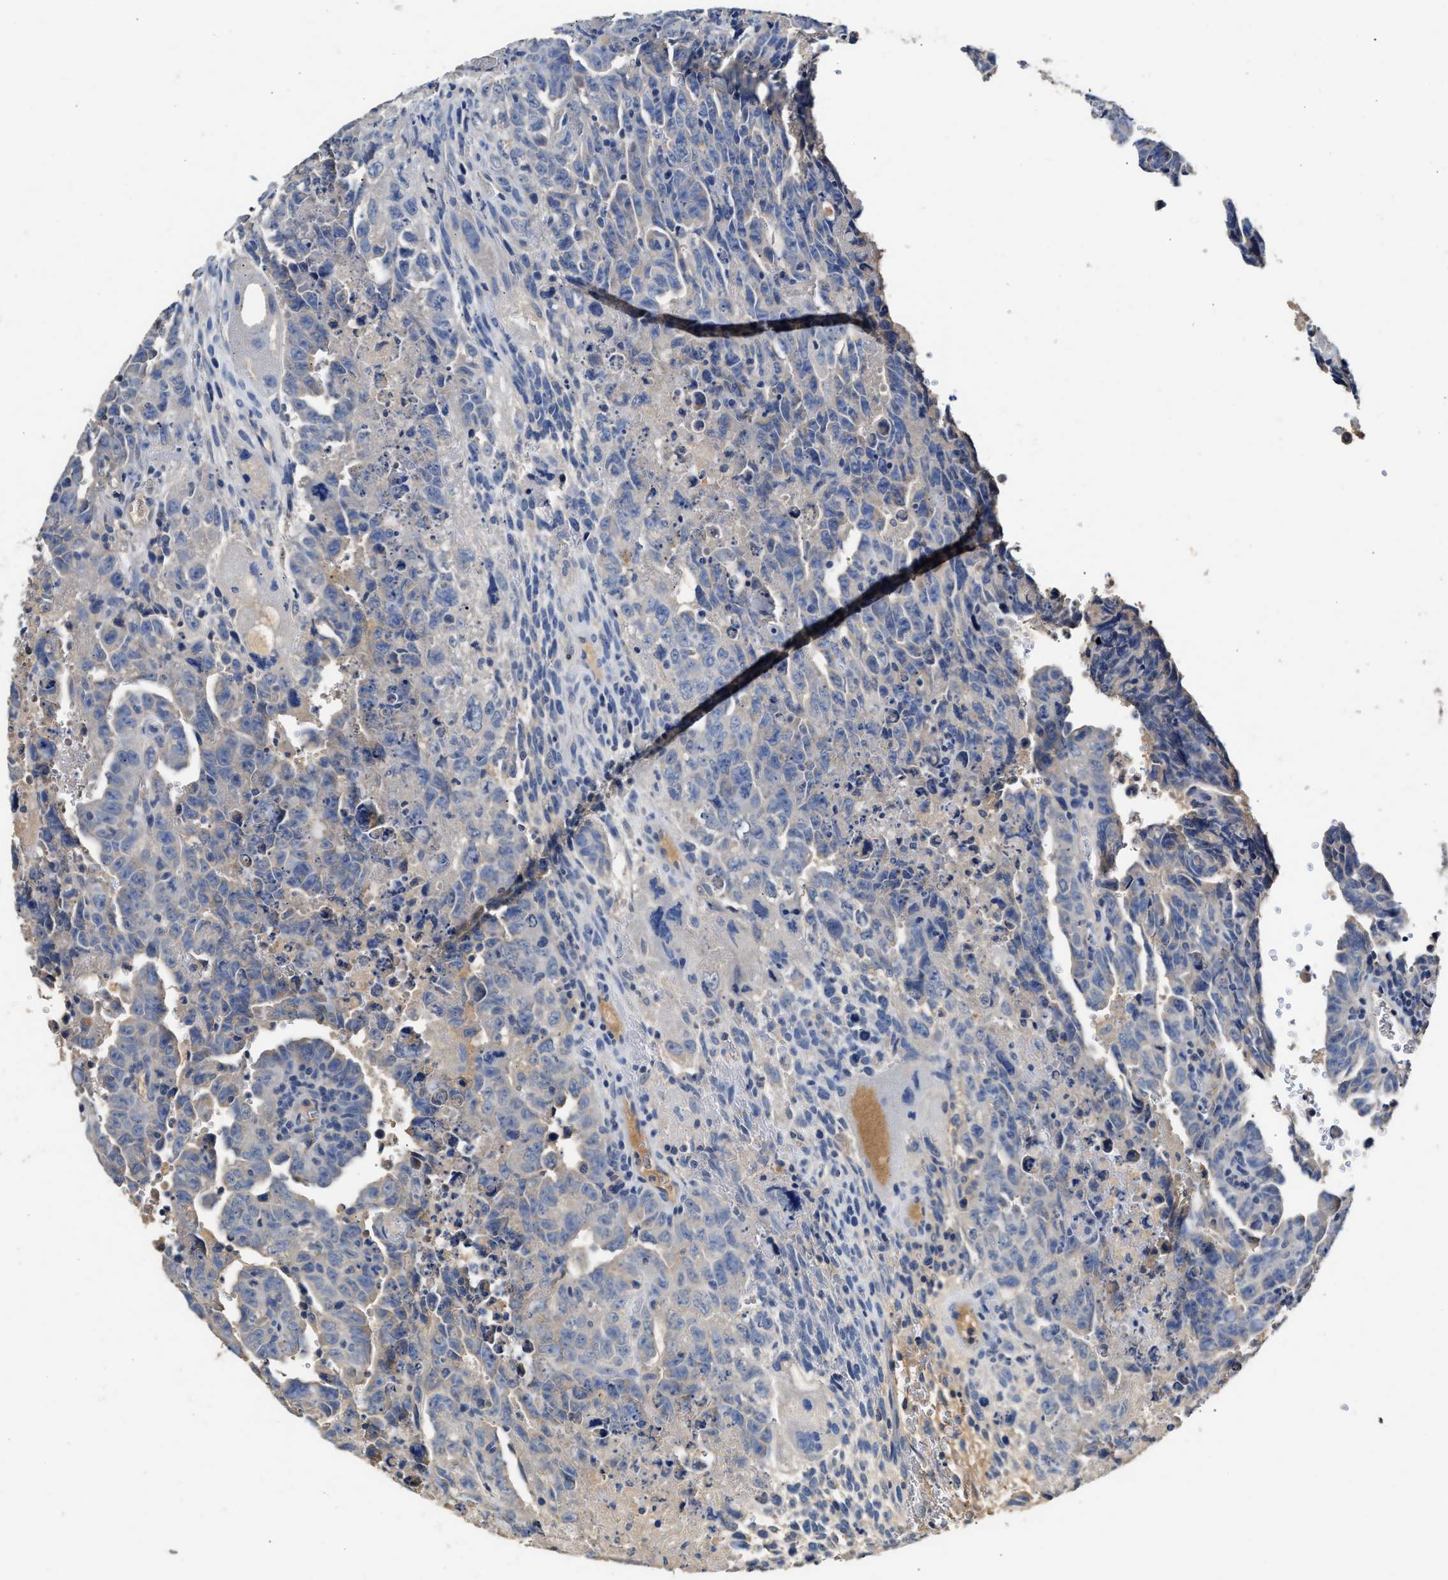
{"staining": {"intensity": "negative", "quantity": "none", "location": "none"}, "tissue": "testis cancer", "cell_type": "Tumor cells", "image_type": "cancer", "snomed": [{"axis": "morphology", "description": "Carcinoma, Embryonal, NOS"}, {"axis": "topography", "description": "Testis"}], "caption": "High magnification brightfield microscopy of embryonal carcinoma (testis) stained with DAB (brown) and counterstained with hematoxylin (blue): tumor cells show no significant expression. Nuclei are stained in blue.", "gene": "SLCO2B1", "patient": {"sex": "male", "age": 28}}